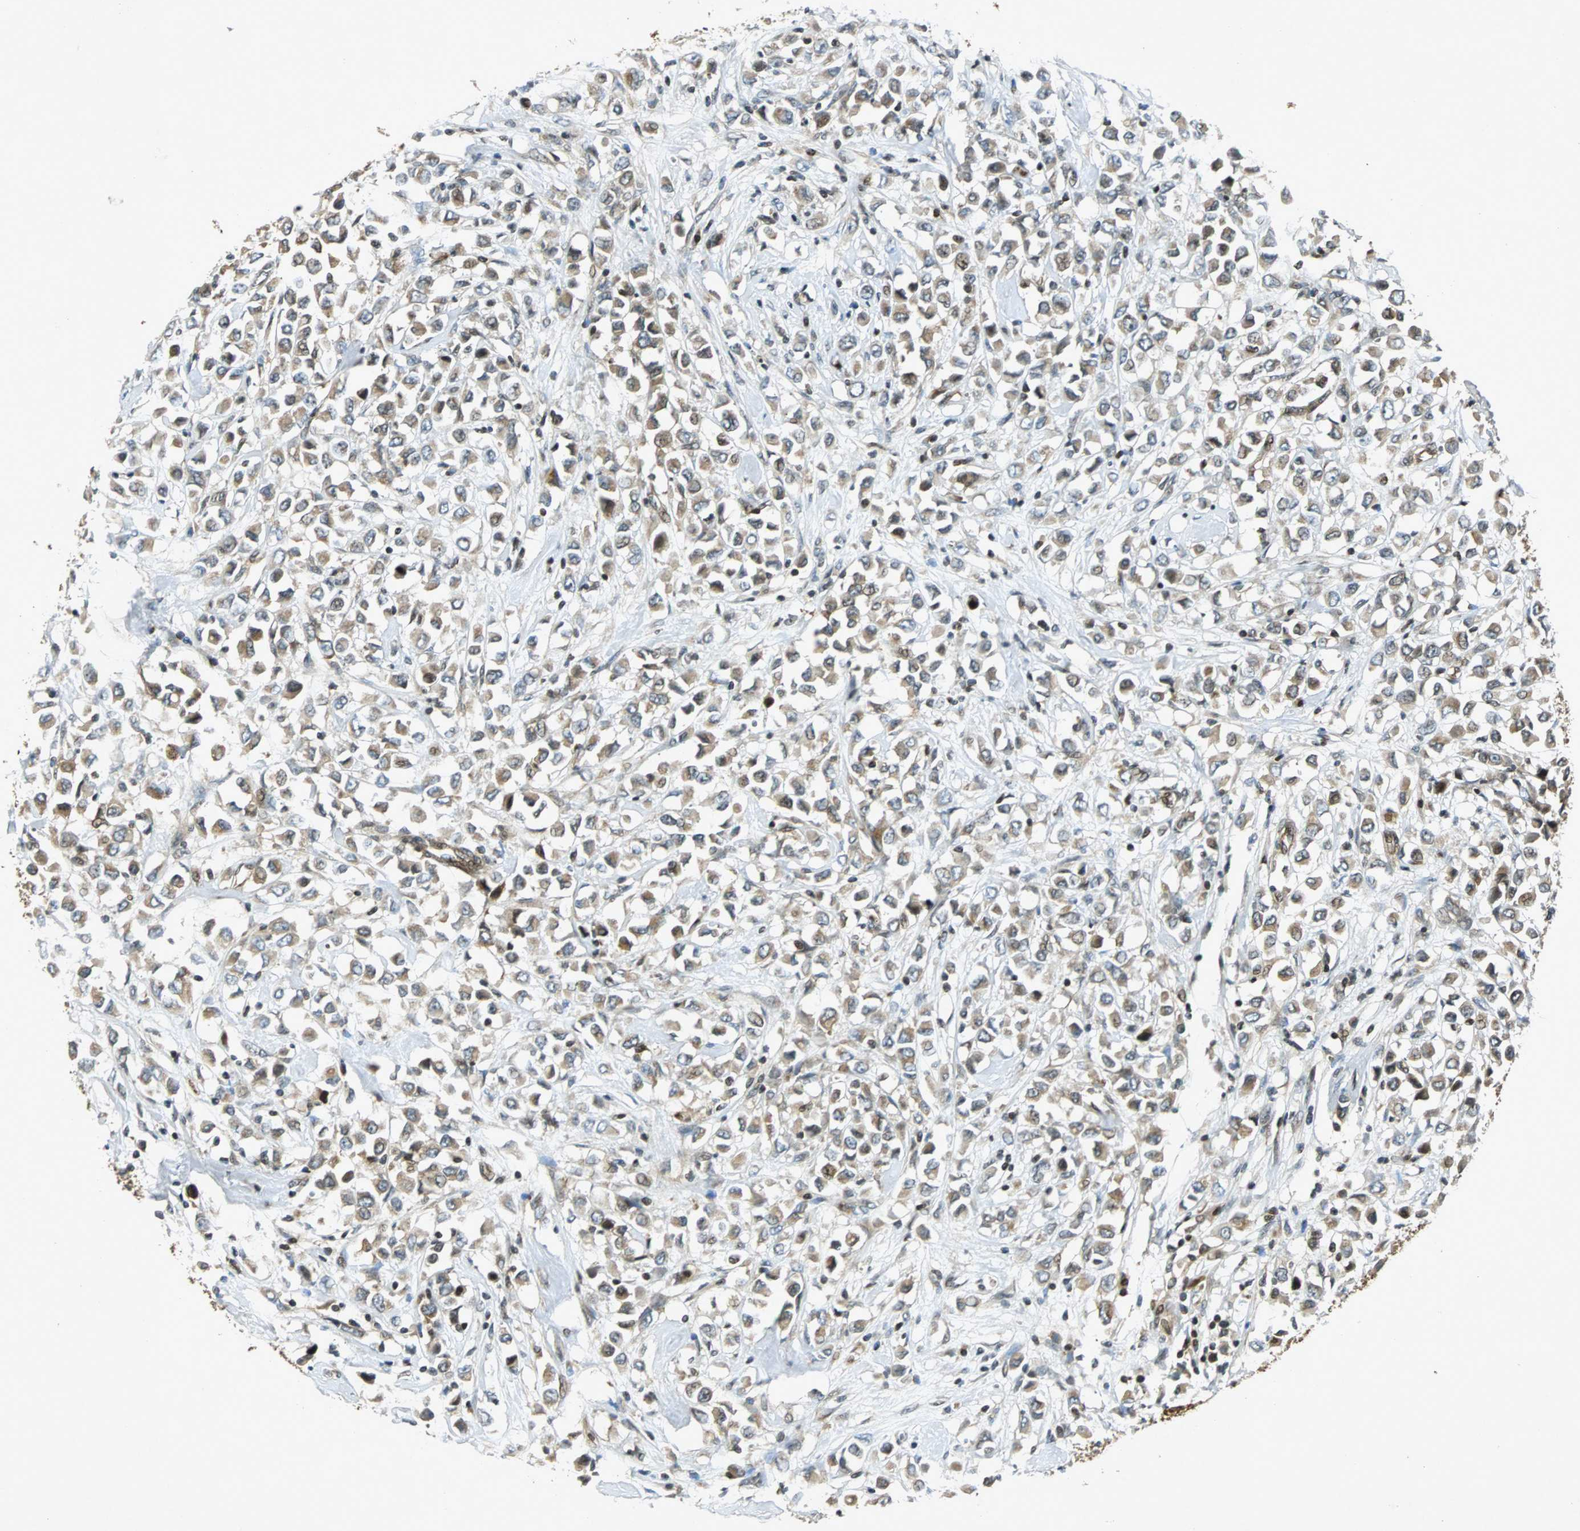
{"staining": {"intensity": "weak", "quantity": ">75%", "location": "cytoplasmic/membranous"}, "tissue": "breast cancer", "cell_type": "Tumor cells", "image_type": "cancer", "snomed": [{"axis": "morphology", "description": "Duct carcinoma"}, {"axis": "topography", "description": "Breast"}], "caption": "Infiltrating ductal carcinoma (breast) stained with DAB (3,3'-diaminobenzidine) IHC demonstrates low levels of weak cytoplasmic/membranous positivity in approximately >75% of tumor cells. (DAB IHC with brightfield microscopy, high magnification).", "gene": "TUBA4A", "patient": {"sex": "female", "age": 61}}